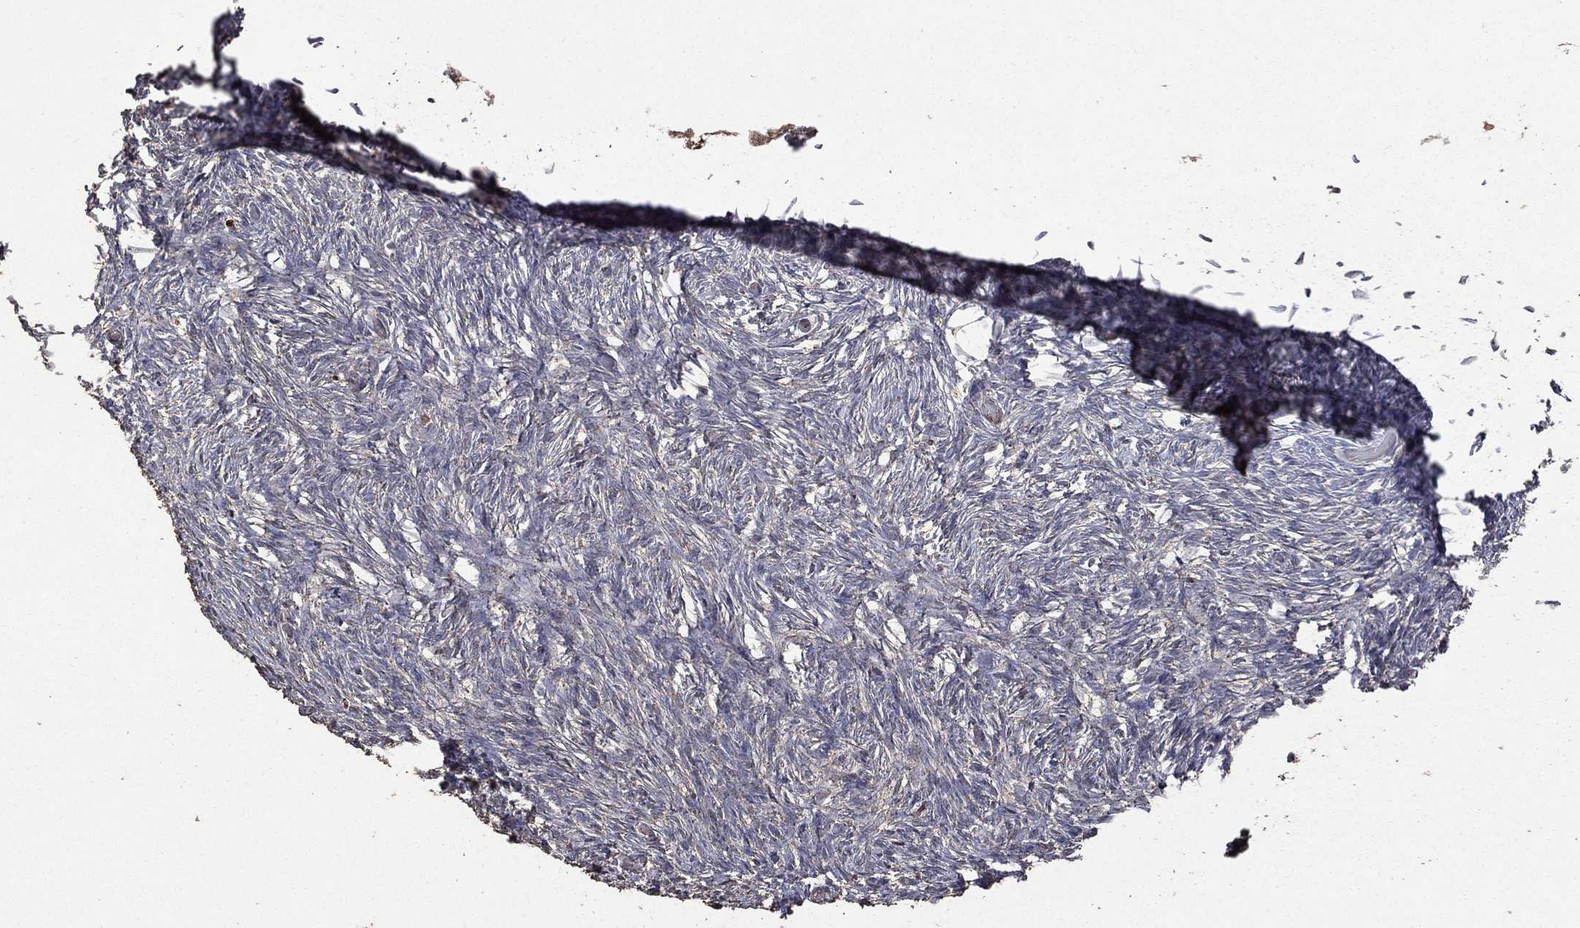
{"staining": {"intensity": "negative", "quantity": "none", "location": "none"}, "tissue": "ovary", "cell_type": "Follicle cells", "image_type": "normal", "snomed": [{"axis": "morphology", "description": "Normal tissue, NOS"}, {"axis": "topography", "description": "Ovary"}], "caption": "Follicle cells show no significant protein staining in benign ovary.", "gene": "METTL27", "patient": {"sex": "female", "age": 39}}